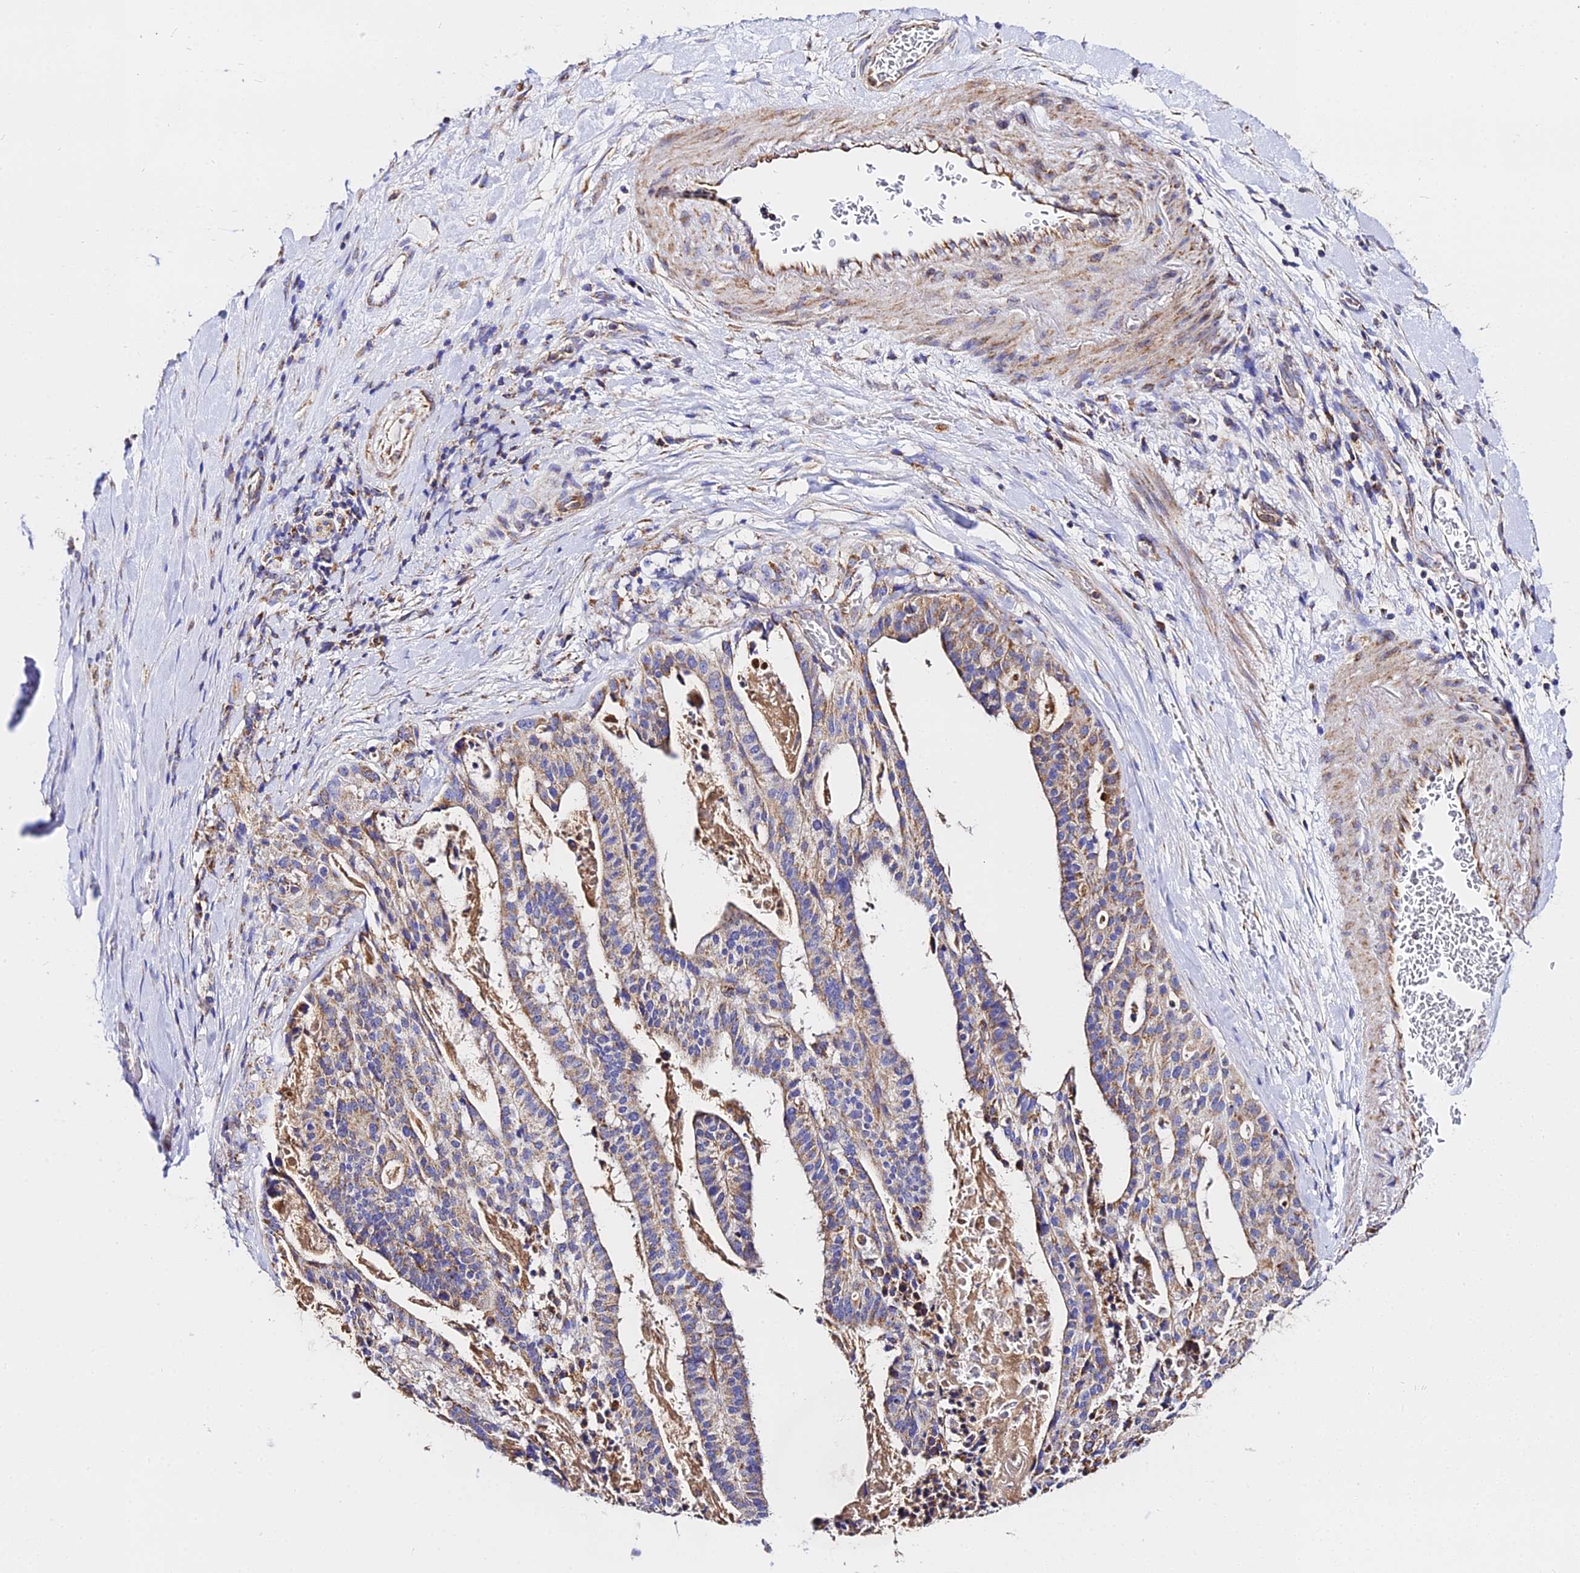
{"staining": {"intensity": "weak", "quantity": ">75%", "location": "cytoplasmic/membranous"}, "tissue": "stomach cancer", "cell_type": "Tumor cells", "image_type": "cancer", "snomed": [{"axis": "morphology", "description": "Adenocarcinoma, NOS"}, {"axis": "topography", "description": "Stomach"}], "caption": "IHC of human adenocarcinoma (stomach) exhibits low levels of weak cytoplasmic/membranous expression in approximately >75% of tumor cells. (IHC, brightfield microscopy, high magnification).", "gene": "ZNF573", "patient": {"sex": "male", "age": 48}}